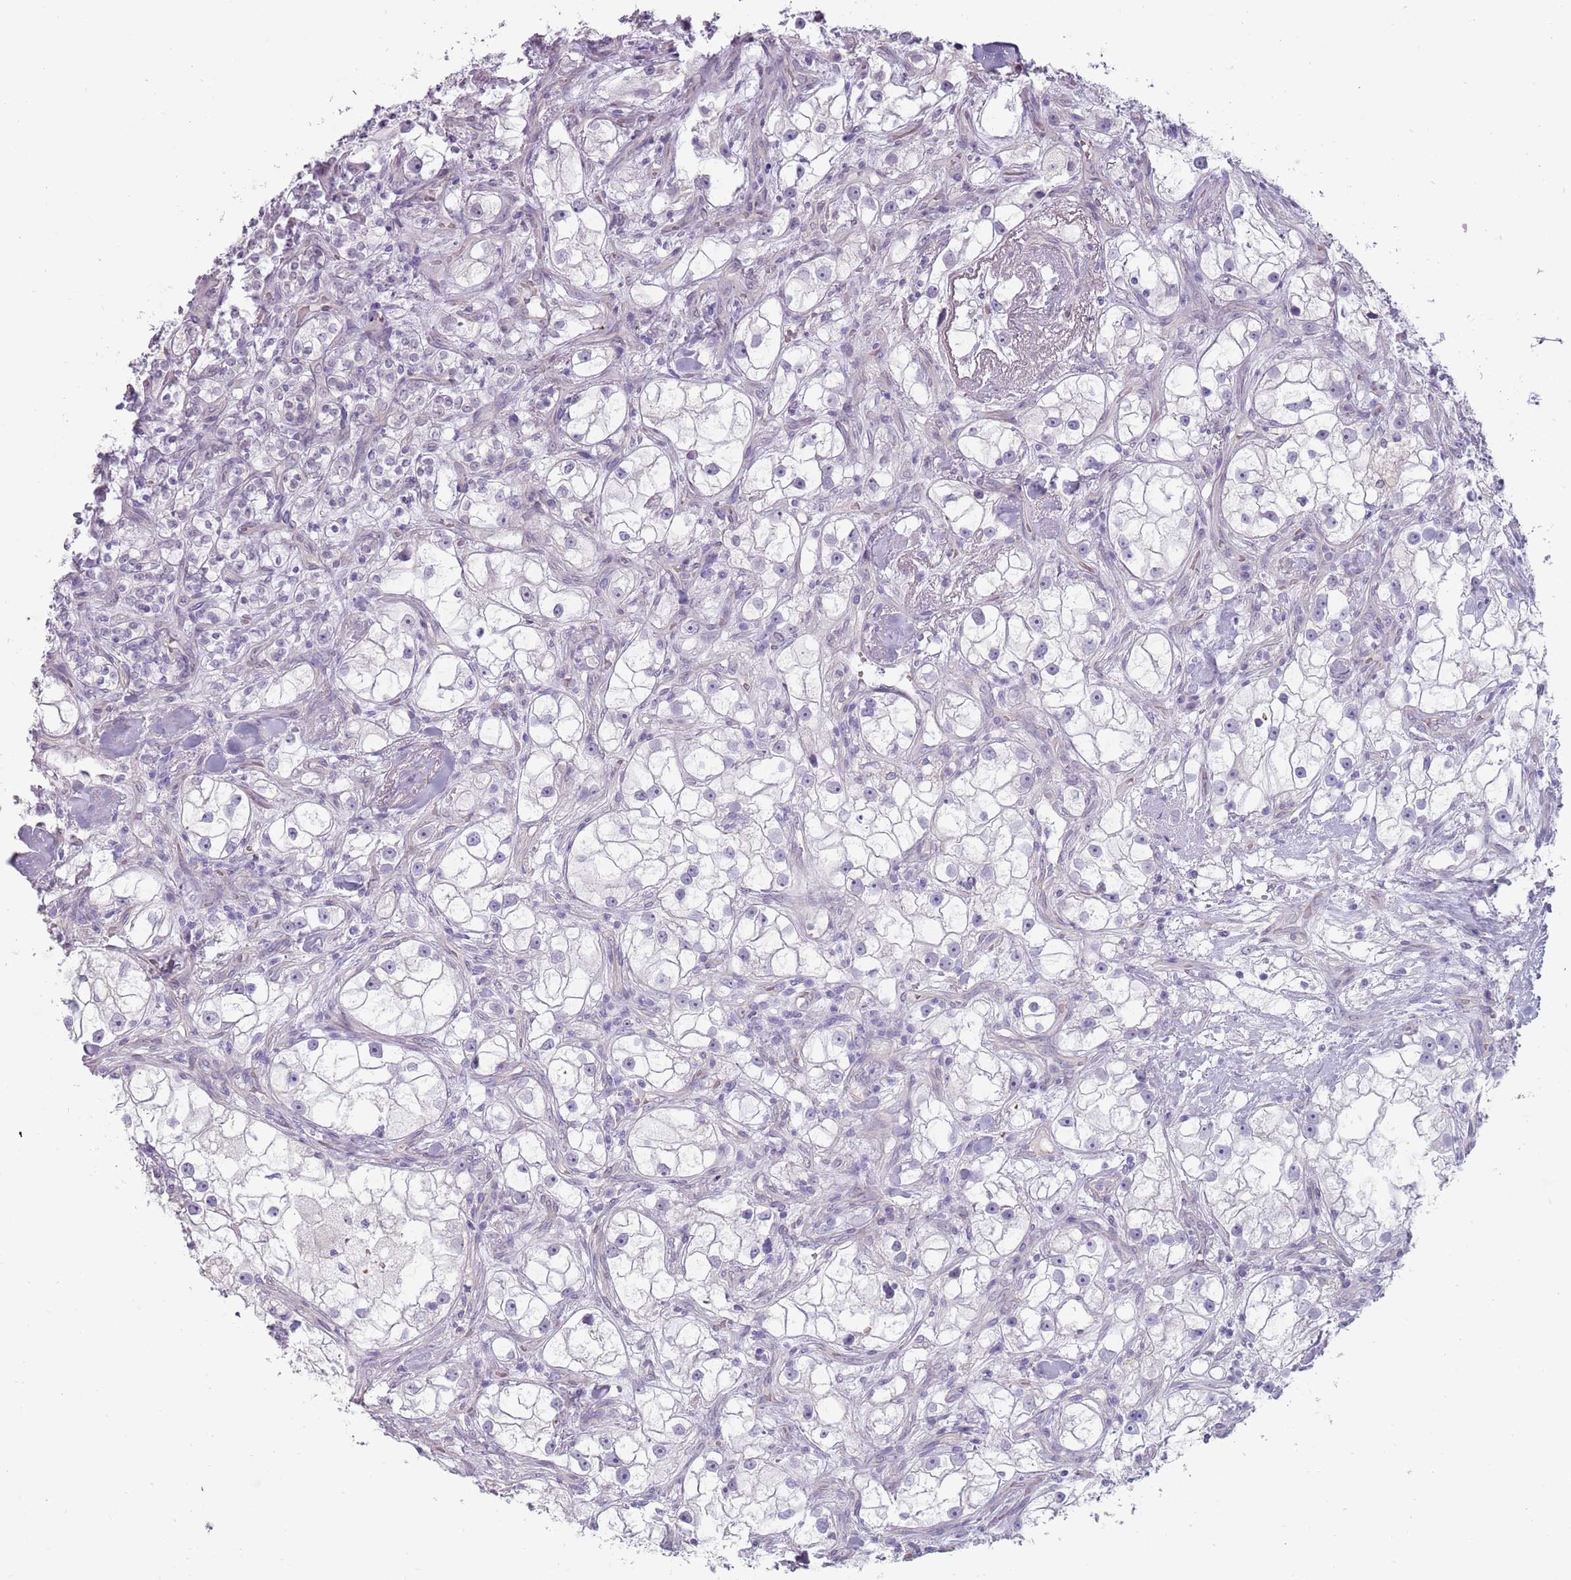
{"staining": {"intensity": "negative", "quantity": "none", "location": "none"}, "tissue": "renal cancer", "cell_type": "Tumor cells", "image_type": "cancer", "snomed": [{"axis": "morphology", "description": "Adenocarcinoma, NOS"}, {"axis": "topography", "description": "Kidney"}], "caption": "Immunohistochemical staining of renal cancer (adenocarcinoma) reveals no significant staining in tumor cells. (DAB (3,3'-diaminobenzidine) IHC visualized using brightfield microscopy, high magnification).", "gene": "RFX2", "patient": {"sex": "male", "age": 77}}